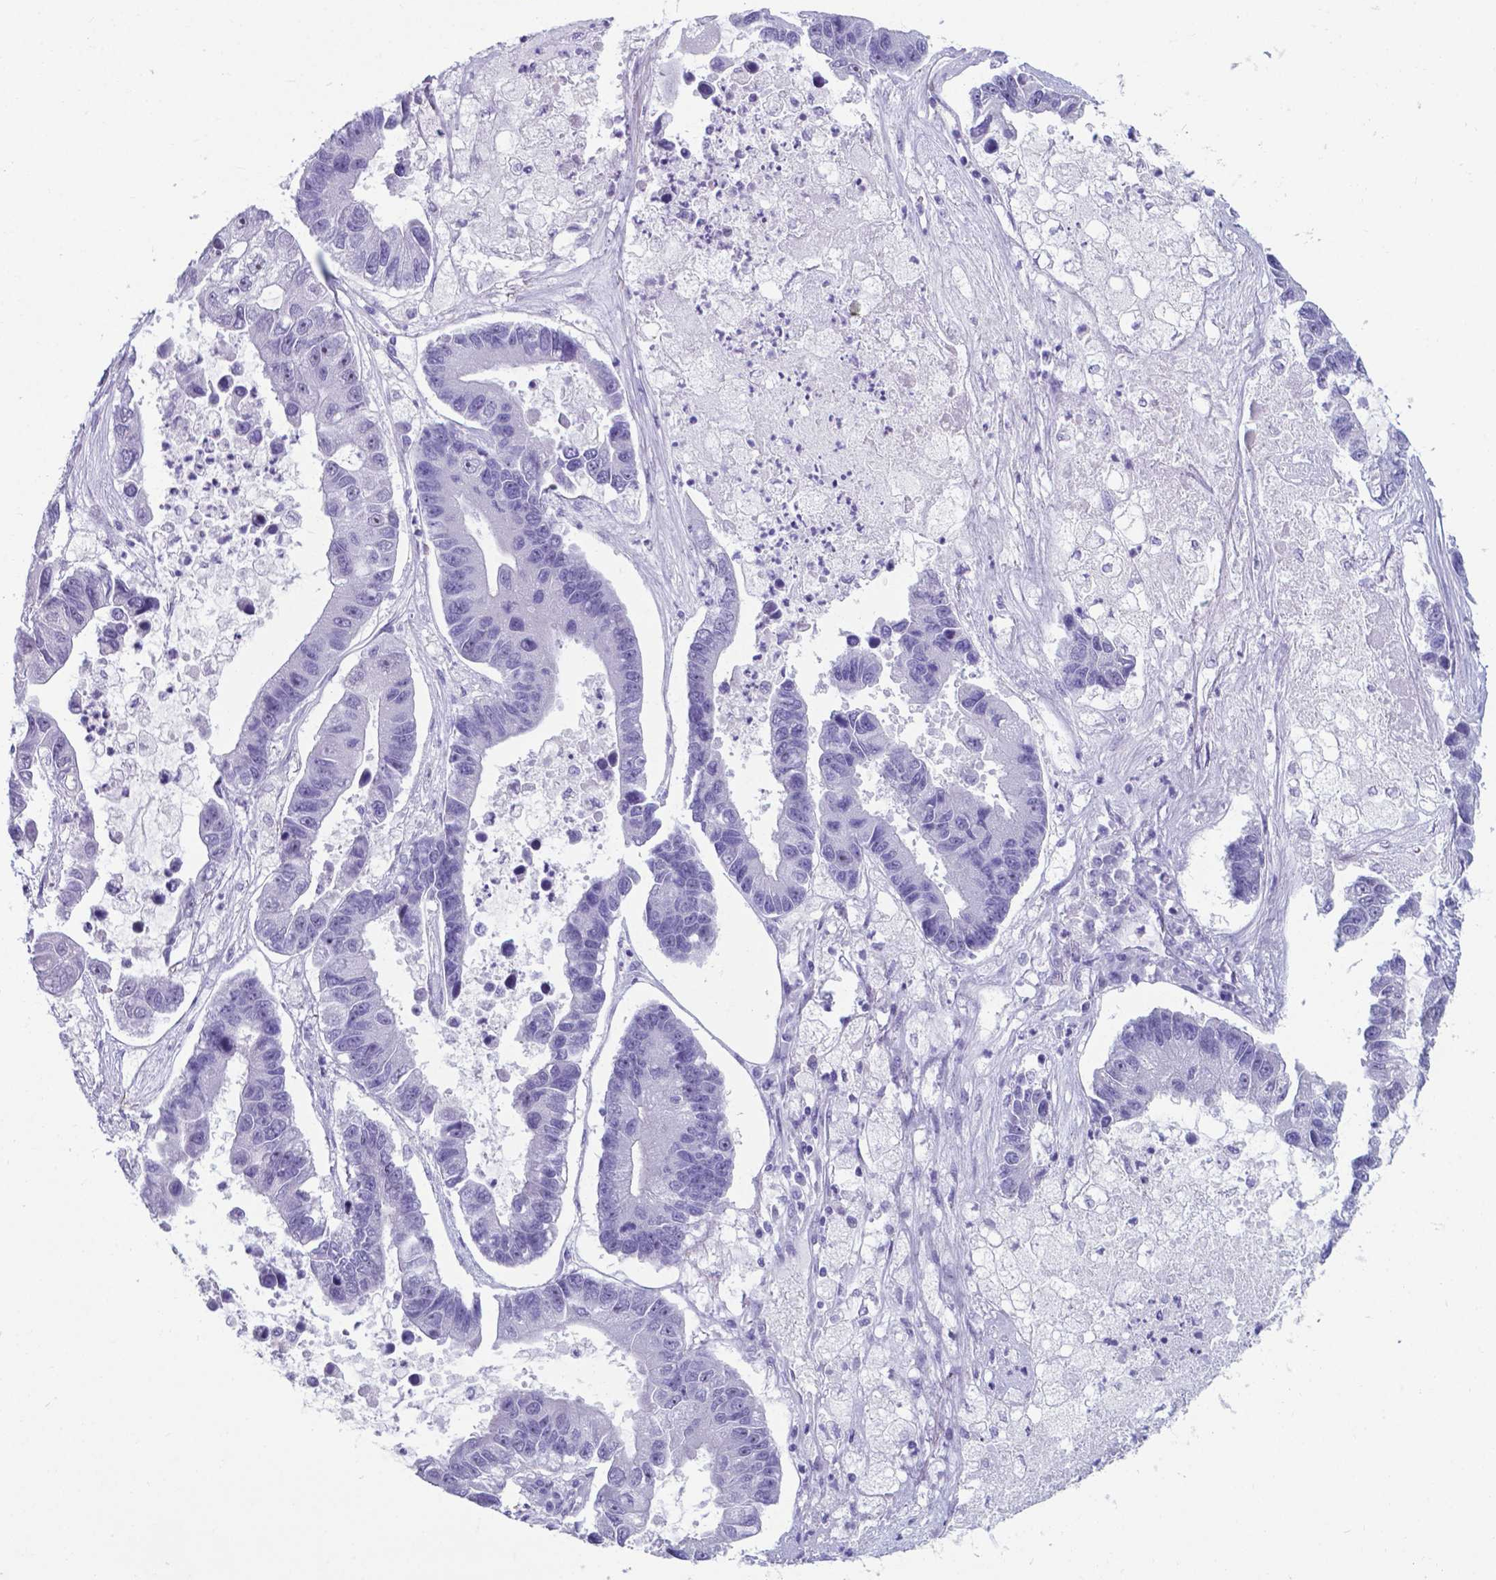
{"staining": {"intensity": "negative", "quantity": "none", "location": "none"}, "tissue": "lung cancer", "cell_type": "Tumor cells", "image_type": "cancer", "snomed": [{"axis": "morphology", "description": "Adenocarcinoma, NOS"}, {"axis": "topography", "description": "Bronchus"}, {"axis": "topography", "description": "Lung"}], "caption": "This is a histopathology image of IHC staining of lung adenocarcinoma, which shows no expression in tumor cells.", "gene": "AP5B1", "patient": {"sex": "female", "age": 51}}